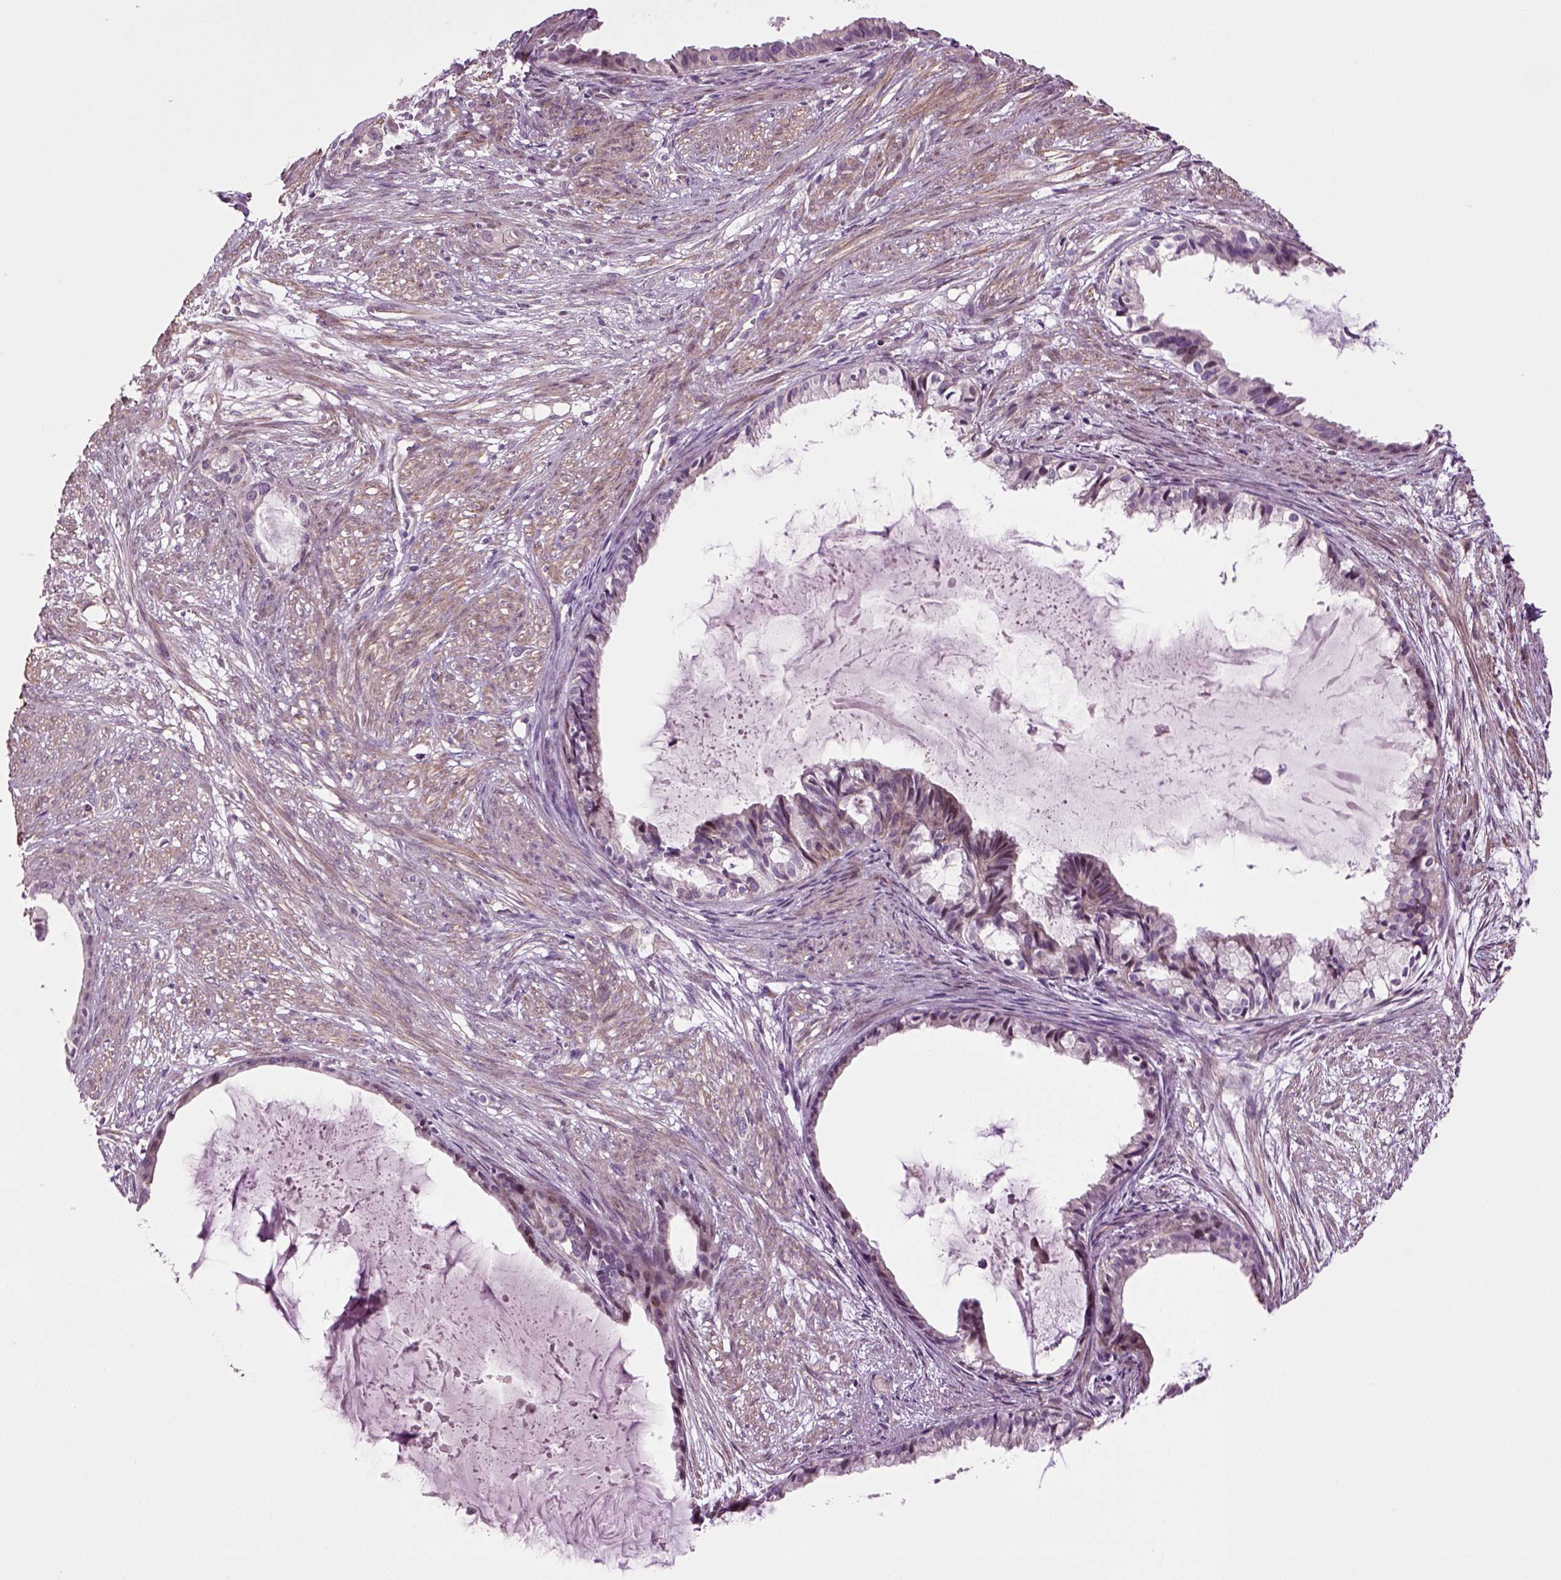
{"staining": {"intensity": "weak", "quantity": "<25%", "location": "cytoplasmic/membranous"}, "tissue": "endometrial cancer", "cell_type": "Tumor cells", "image_type": "cancer", "snomed": [{"axis": "morphology", "description": "Adenocarcinoma, NOS"}, {"axis": "topography", "description": "Endometrium"}], "caption": "IHC image of neoplastic tissue: human adenocarcinoma (endometrial) stained with DAB (3,3'-diaminobenzidine) shows no significant protein staining in tumor cells.", "gene": "HAGHL", "patient": {"sex": "female", "age": 86}}